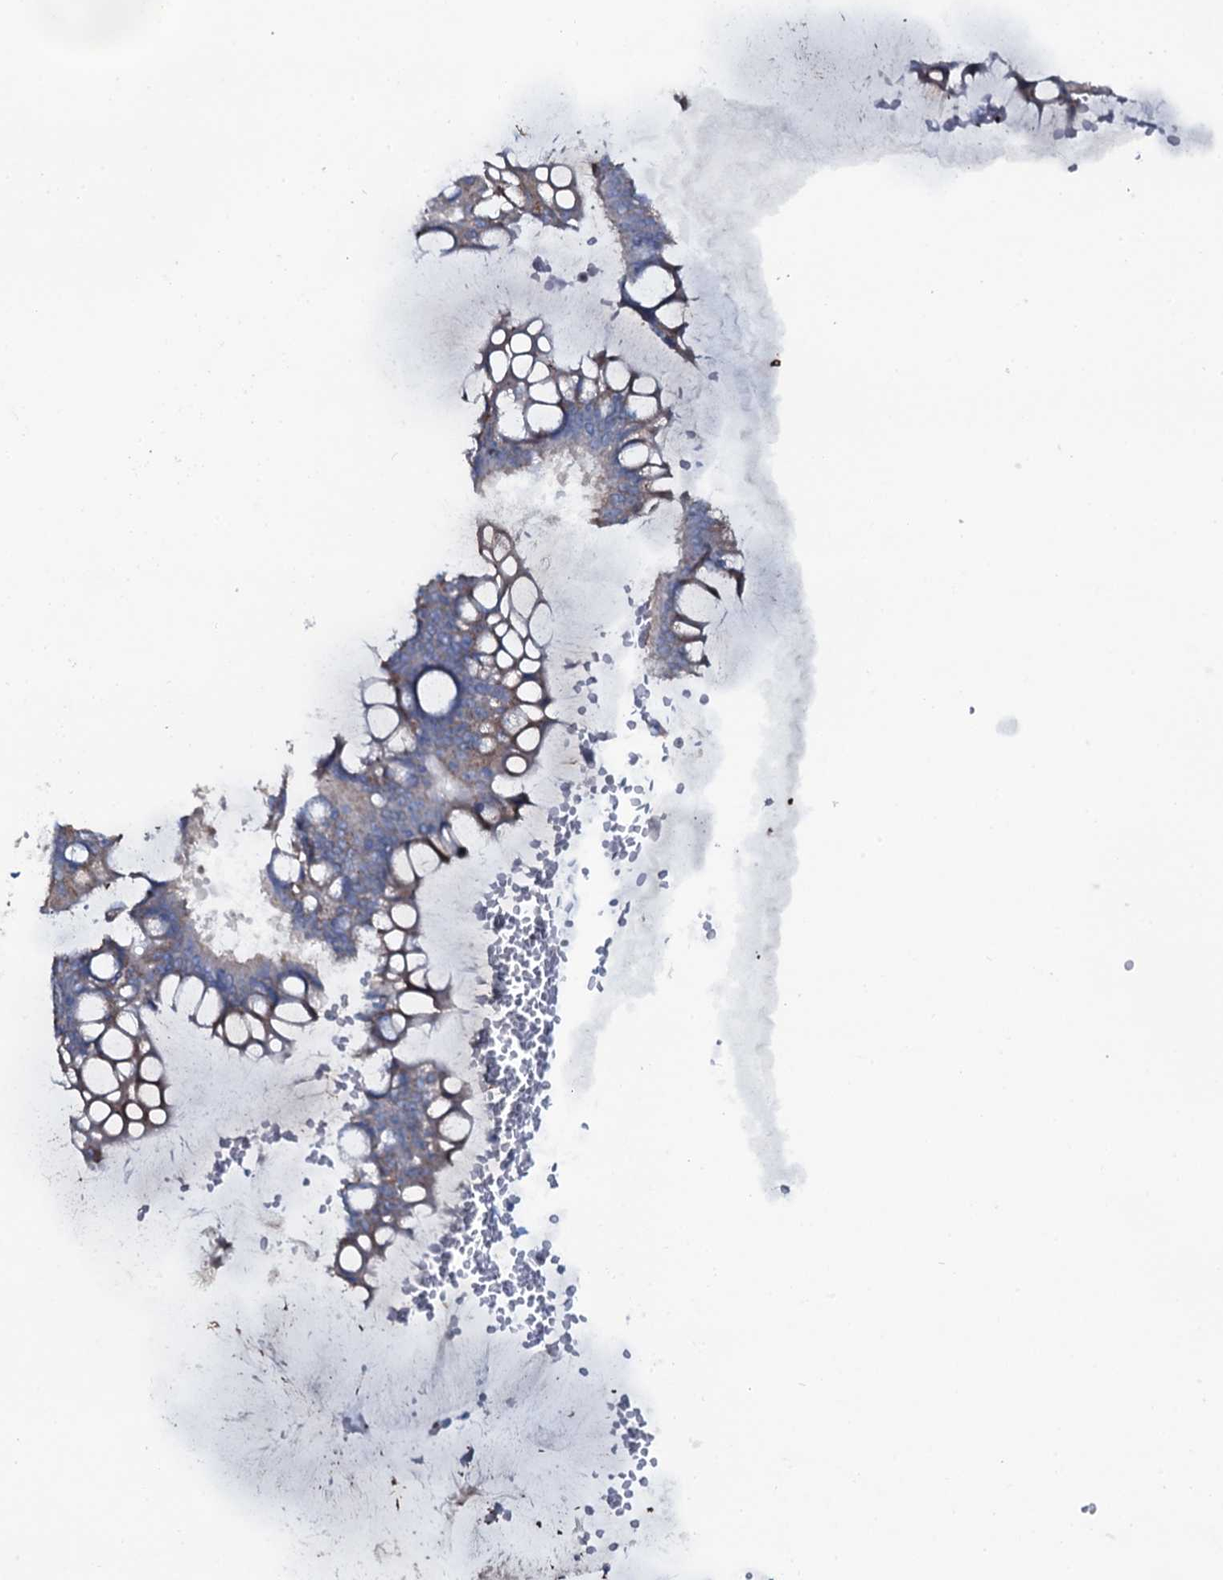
{"staining": {"intensity": "weak", "quantity": "25%-75%", "location": "cytoplasmic/membranous"}, "tissue": "ovarian cancer", "cell_type": "Tumor cells", "image_type": "cancer", "snomed": [{"axis": "morphology", "description": "Cystadenocarcinoma, mucinous, NOS"}, {"axis": "topography", "description": "Ovary"}], "caption": "IHC histopathology image of neoplastic tissue: mucinous cystadenocarcinoma (ovarian) stained using immunohistochemistry (IHC) exhibits low levels of weak protein expression localized specifically in the cytoplasmic/membranous of tumor cells, appearing as a cytoplasmic/membranous brown color.", "gene": "OSBPL2", "patient": {"sex": "female", "age": 73}}